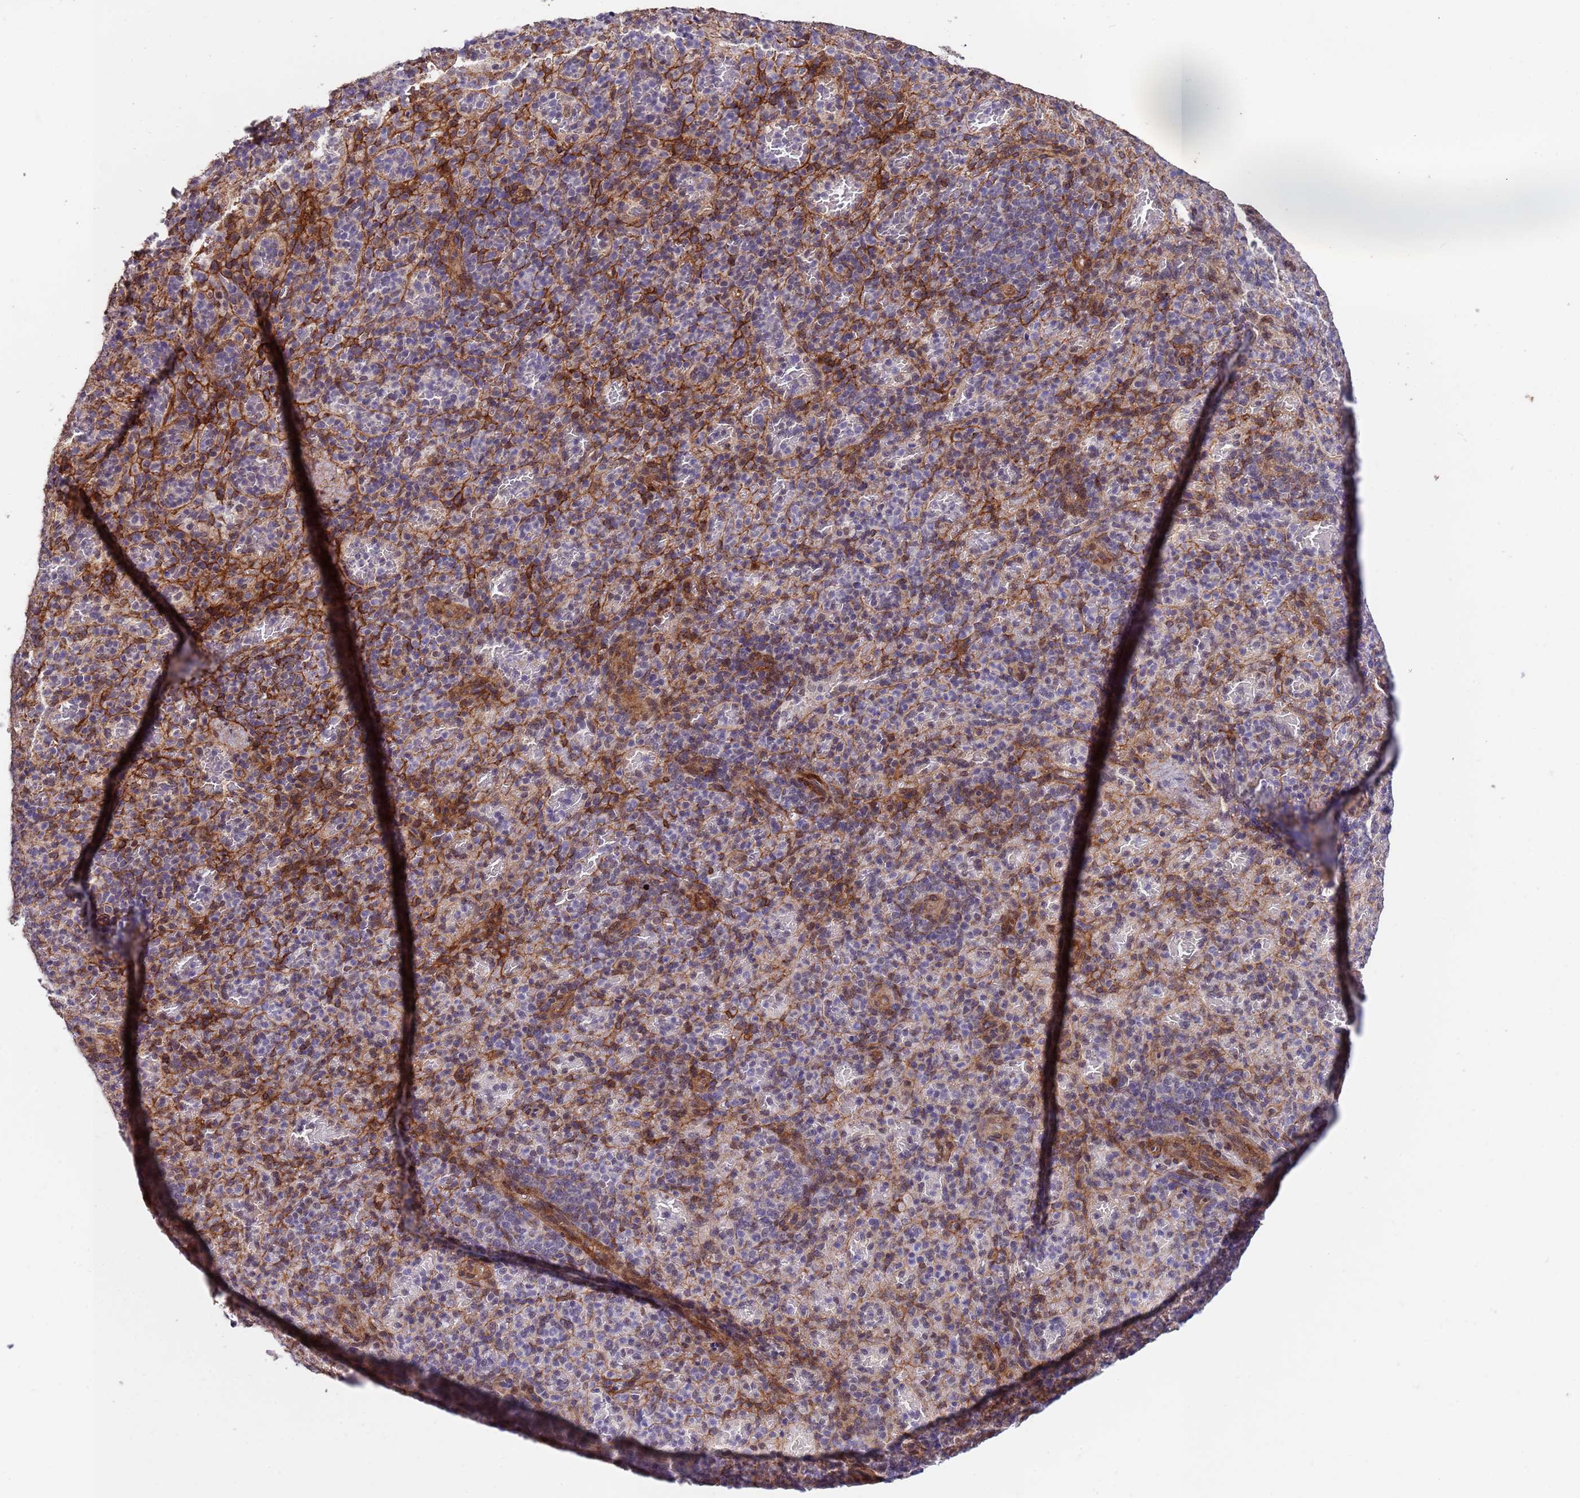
{"staining": {"intensity": "moderate", "quantity": "25%-75%", "location": "cytoplasmic/membranous,nuclear"}, "tissue": "spleen", "cell_type": "Cells in red pulp", "image_type": "normal", "snomed": [{"axis": "morphology", "description": "Normal tissue, NOS"}, {"axis": "topography", "description": "Spleen"}], "caption": "DAB (3,3'-diaminobenzidine) immunohistochemical staining of benign spleen demonstrates moderate cytoplasmic/membranous,nuclear protein positivity in about 25%-75% of cells in red pulp. (DAB IHC, brown staining for protein, blue staining for nuclei).", "gene": "TRIP6", "patient": {"sex": "female", "age": 74}}